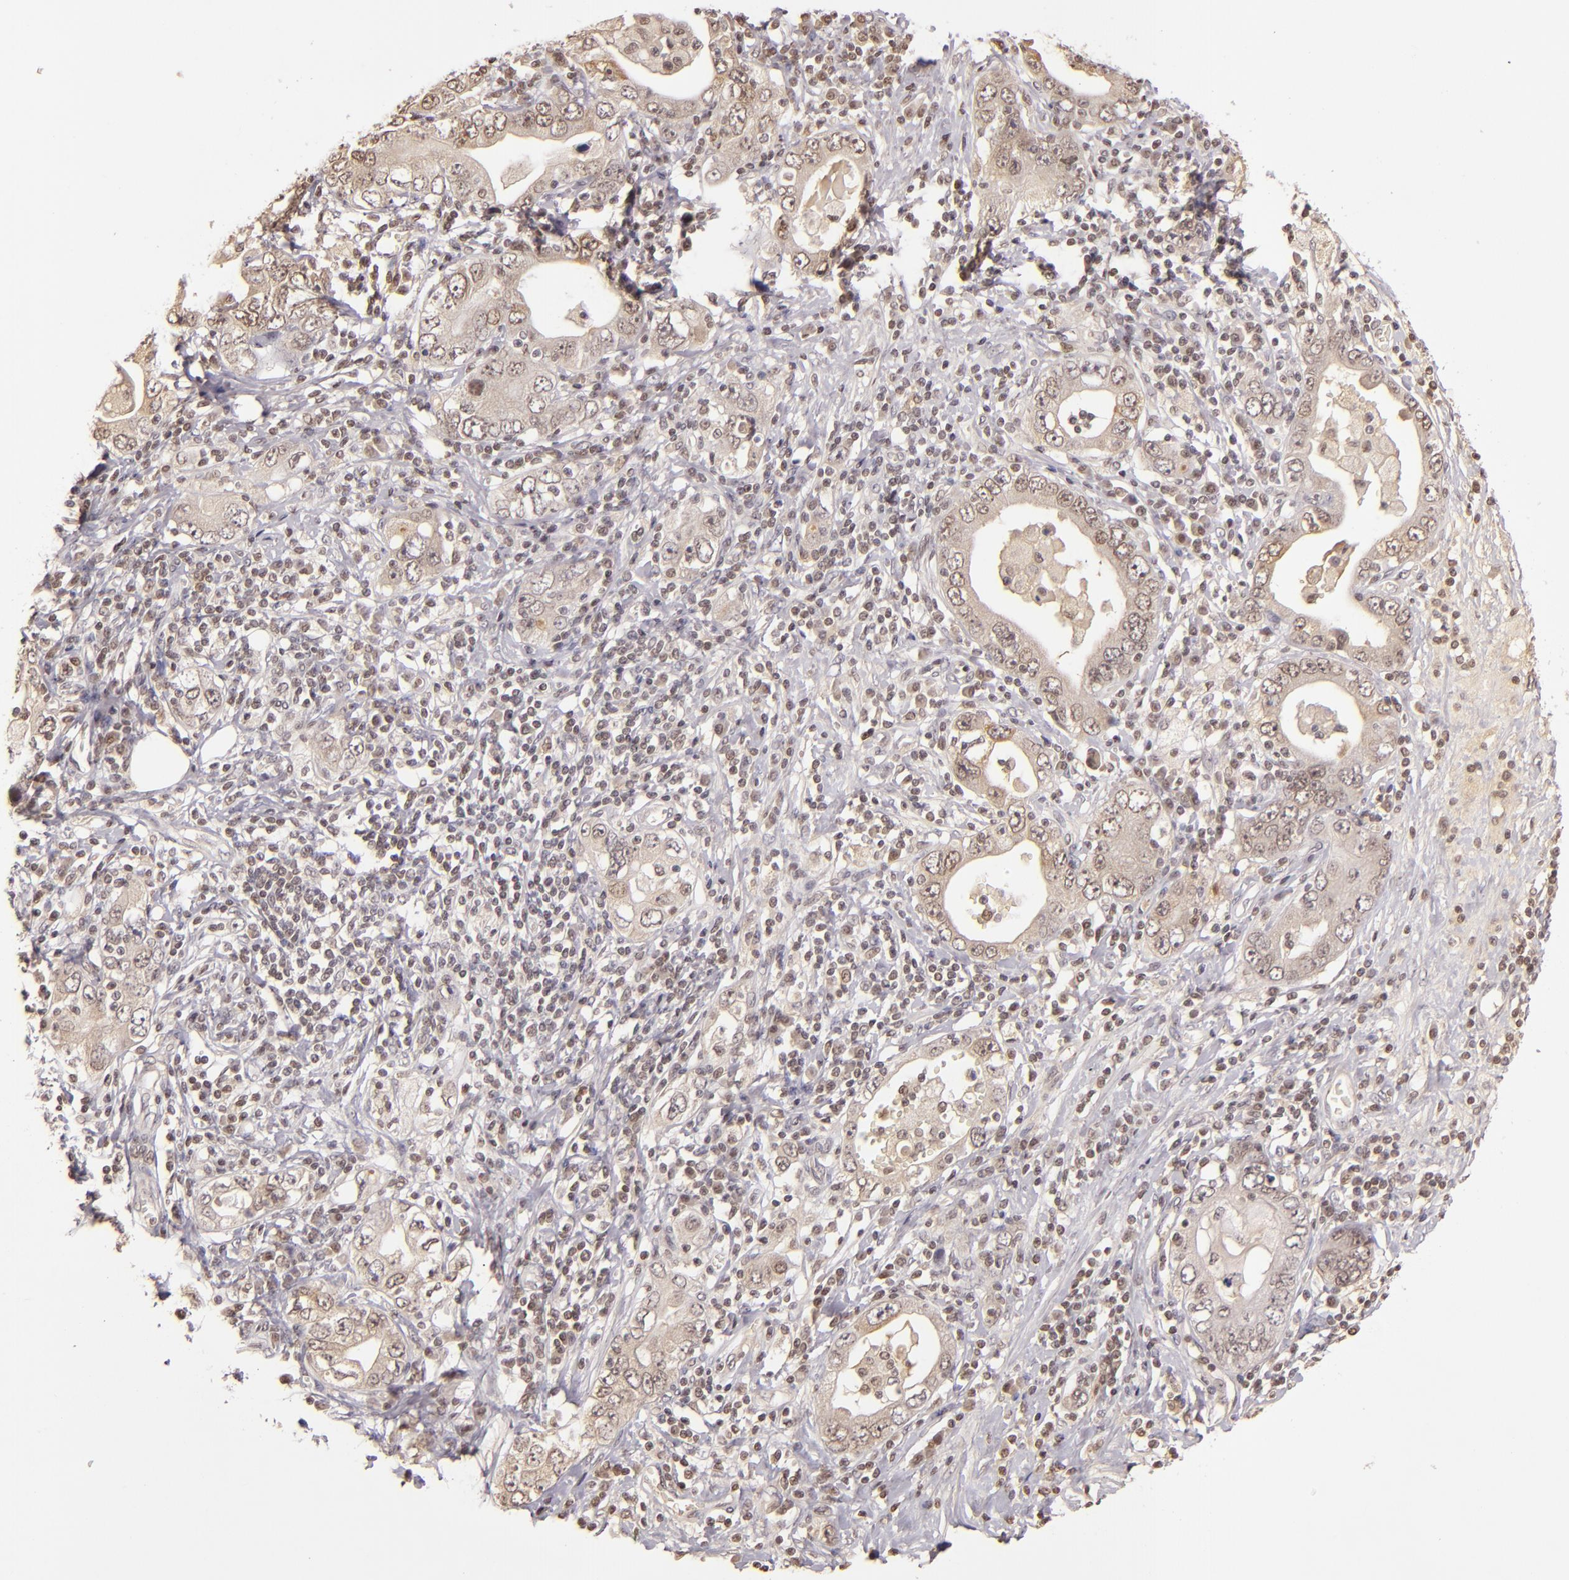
{"staining": {"intensity": "weak", "quantity": ">75%", "location": "cytoplasmic/membranous"}, "tissue": "stomach cancer", "cell_type": "Tumor cells", "image_type": "cancer", "snomed": [{"axis": "morphology", "description": "Adenocarcinoma, NOS"}, {"axis": "topography", "description": "Stomach, lower"}], "caption": "Protein positivity by immunohistochemistry (IHC) displays weak cytoplasmic/membranous positivity in approximately >75% of tumor cells in stomach cancer. (DAB IHC, brown staining for protein, blue staining for nuclei).", "gene": "LRG1", "patient": {"sex": "female", "age": 93}}